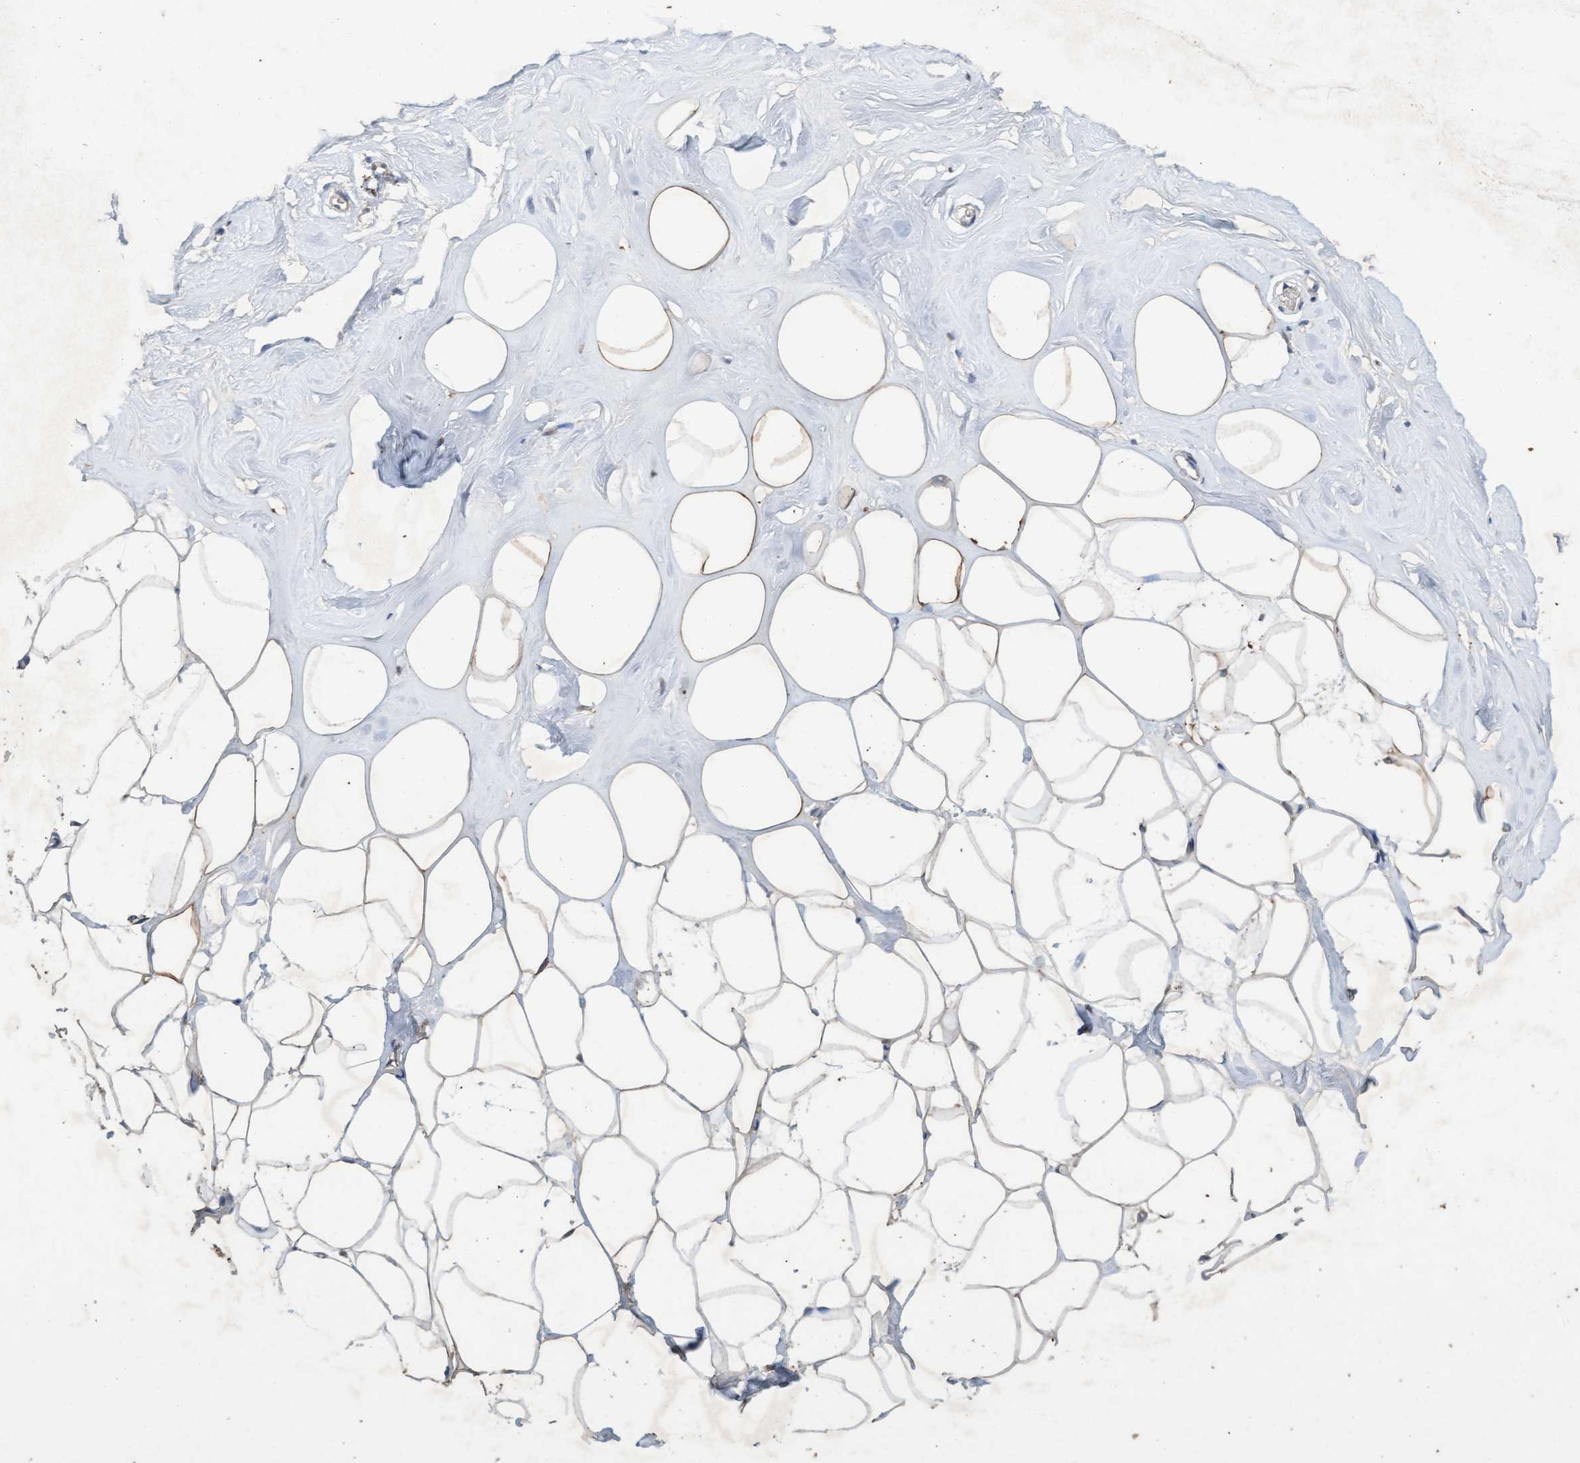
{"staining": {"intensity": "negative", "quantity": "none", "location": "none"}, "tissue": "adipose tissue", "cell_type": "Adipocytes", "image_type": "normal", "snomed": [{"axis": "morphology", "description": "Normal tissue, NOS"}, {"axis": "morphology", "description": "Fibrosis, NOS"}, {"axis": "topography", "description": "Breast"}, {"axis": "topography", "description": "Adipose tissue"}], "caption": "DAB immunohistochemical staining of normal adipose tissue exhibits no significant staining in adipocytes.", "gene": "ATPAF2", "patient": {"sex": "female", "age": 39}}